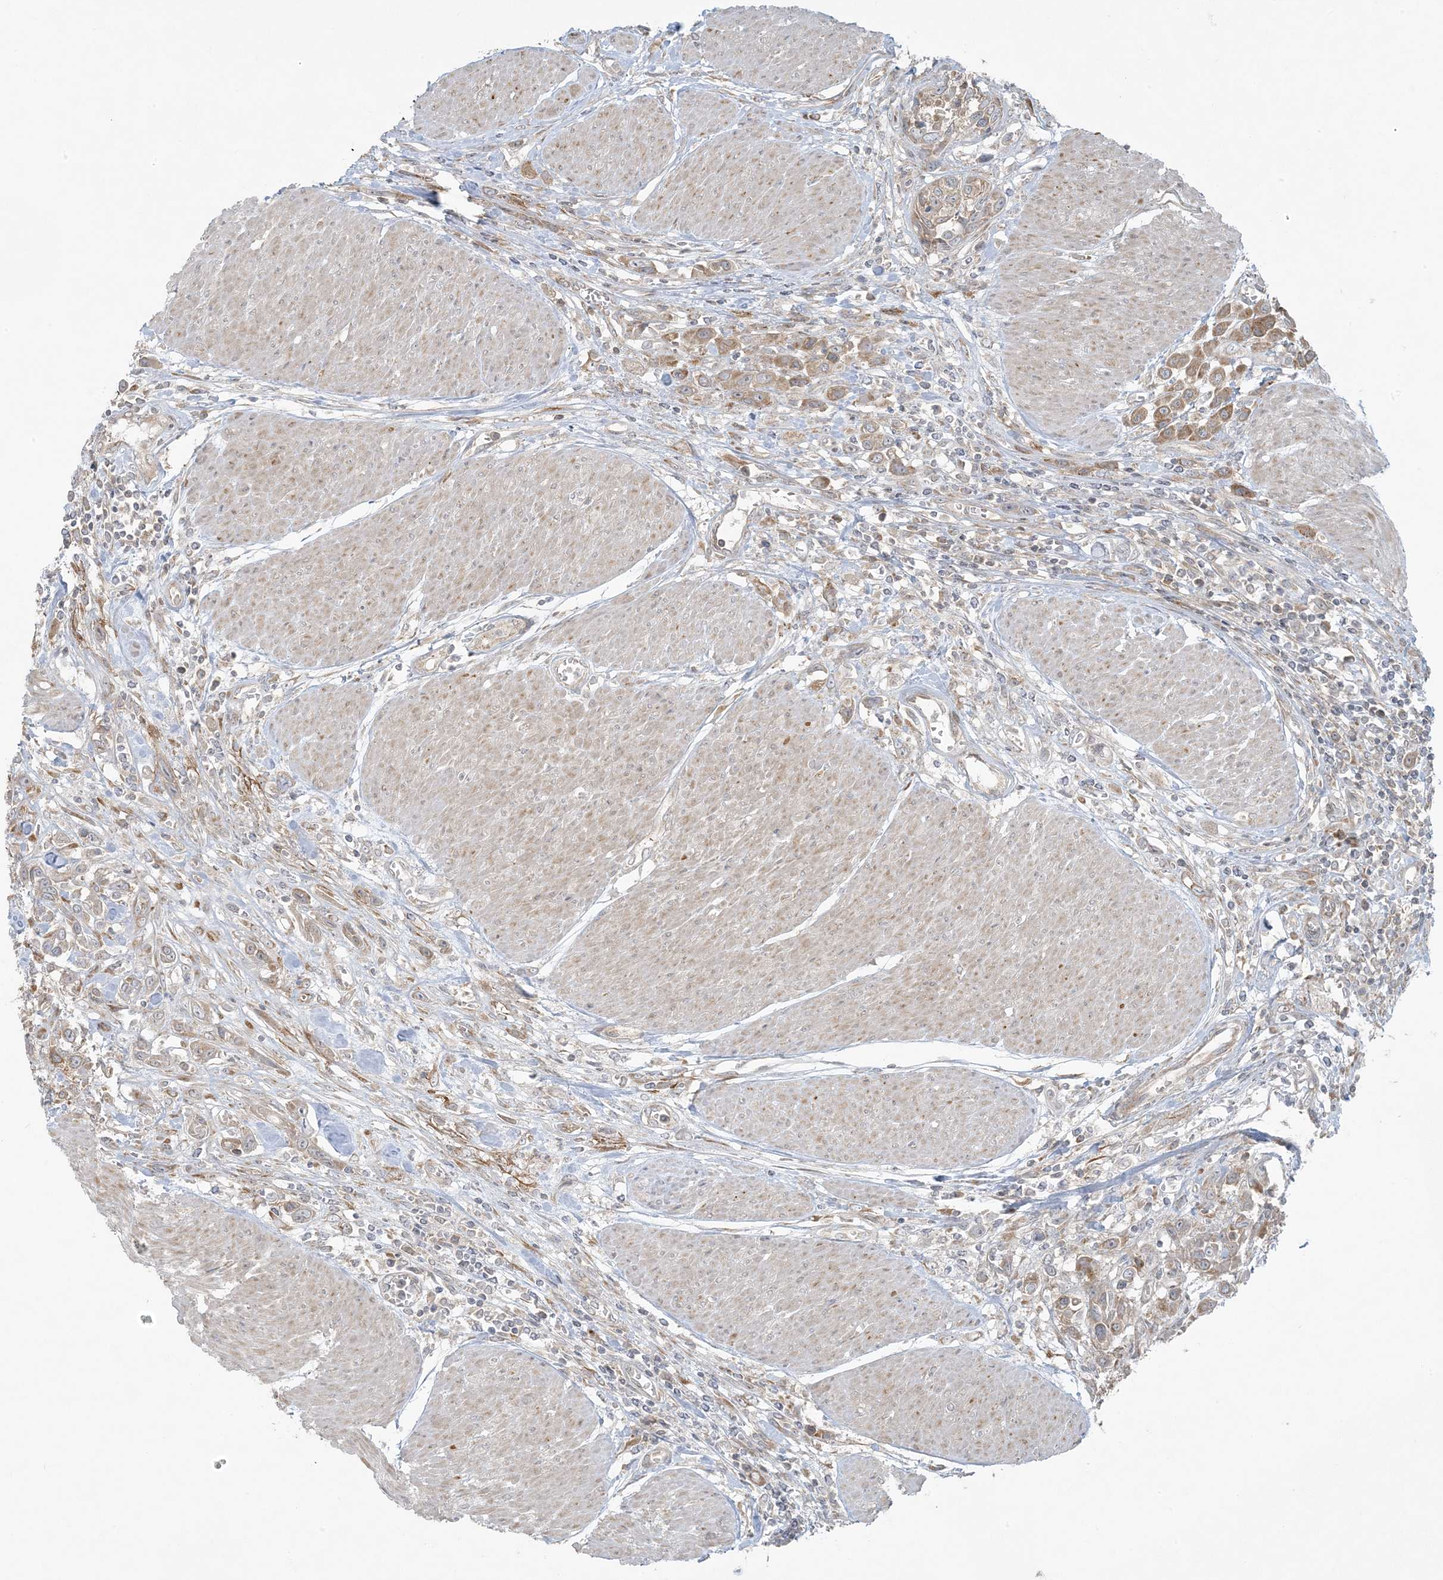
{"staining": {"intensity": "moderate", "quantity": ">75%", "location": "cytoplasmic/membranous"}, "tissue": "urothelial cancer", "cell_type": "Tumor cells", "image_type": "cancer", "snomed": [{"axis": "morphology", "description": "Urothelial carcinoma, High grade"}, {"axis": "topography", "description": "Urinary bladder"}], "caption": "This is a photomicrograph of IHC staining of urothelial cancer, which shows moderate staining in the cytoplasmic/membranous of tumor cells.", "gene": "ZNF263", "patient": {"sex": "male", "age": 50}}